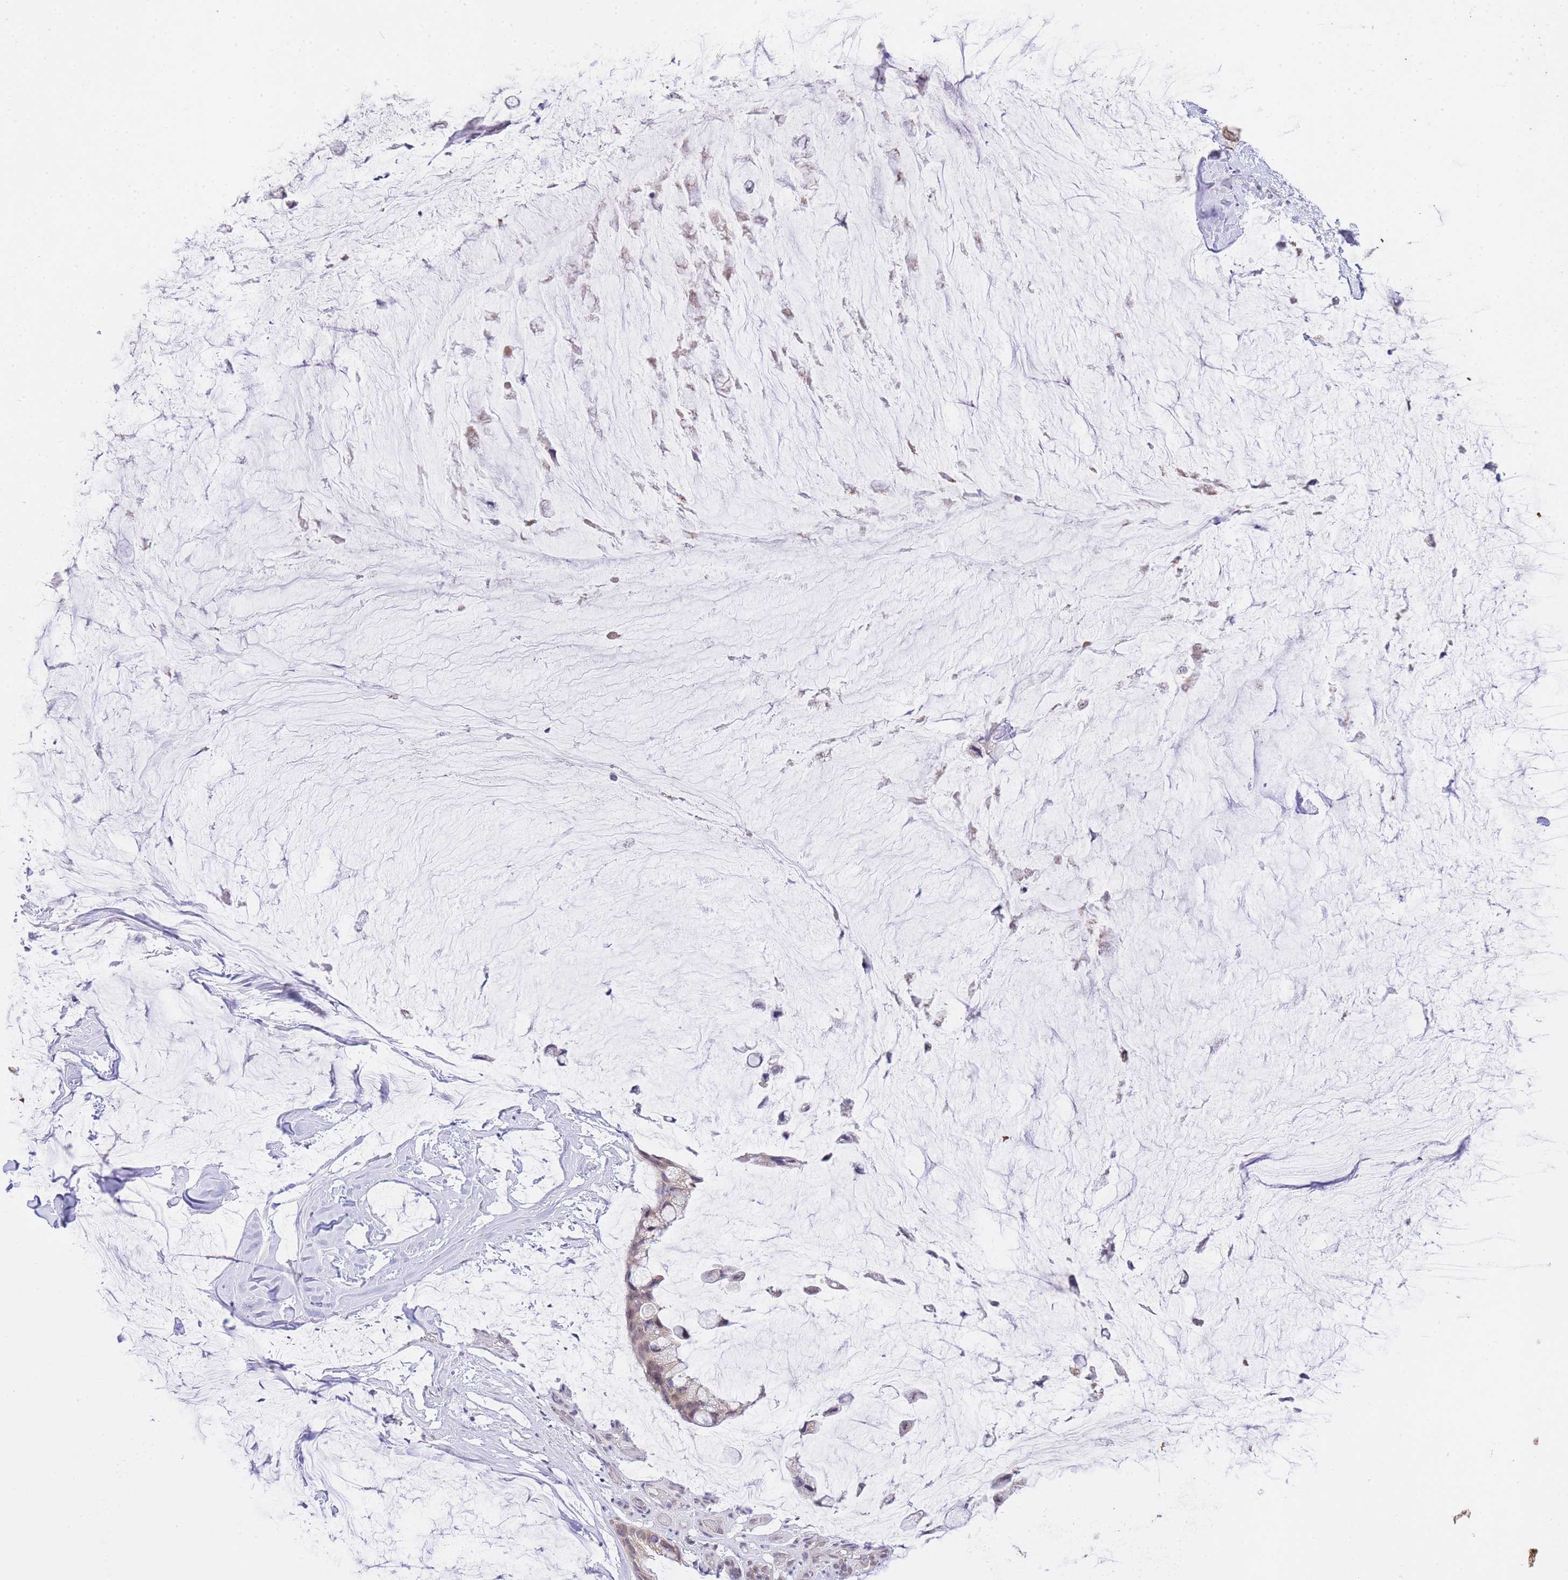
{"staining": {"intensity": "weak", "quantity": ">75%", "location": "cytoplasmic/membranous,nuclear"}, "tissue": "ovarian cancer", "cell_type": "Tumor cells", "image_type": "cancer", "snomed": [{"axis": "morphology", "description": "Cystadenocarcinoma, mucinous, NOS"}, {"axis": "topography", "description": "Ovary"}], "caption": "Immunohistochemical staining of human ovarian cancer (mucinous cystadenocarcinoma) shows weak cytoplasmic/membranous and nuclear protein staining in approximately >75% of tumor cells.", "gene": "UBXN7", "patient": {"sex": "female", "age": 39}}